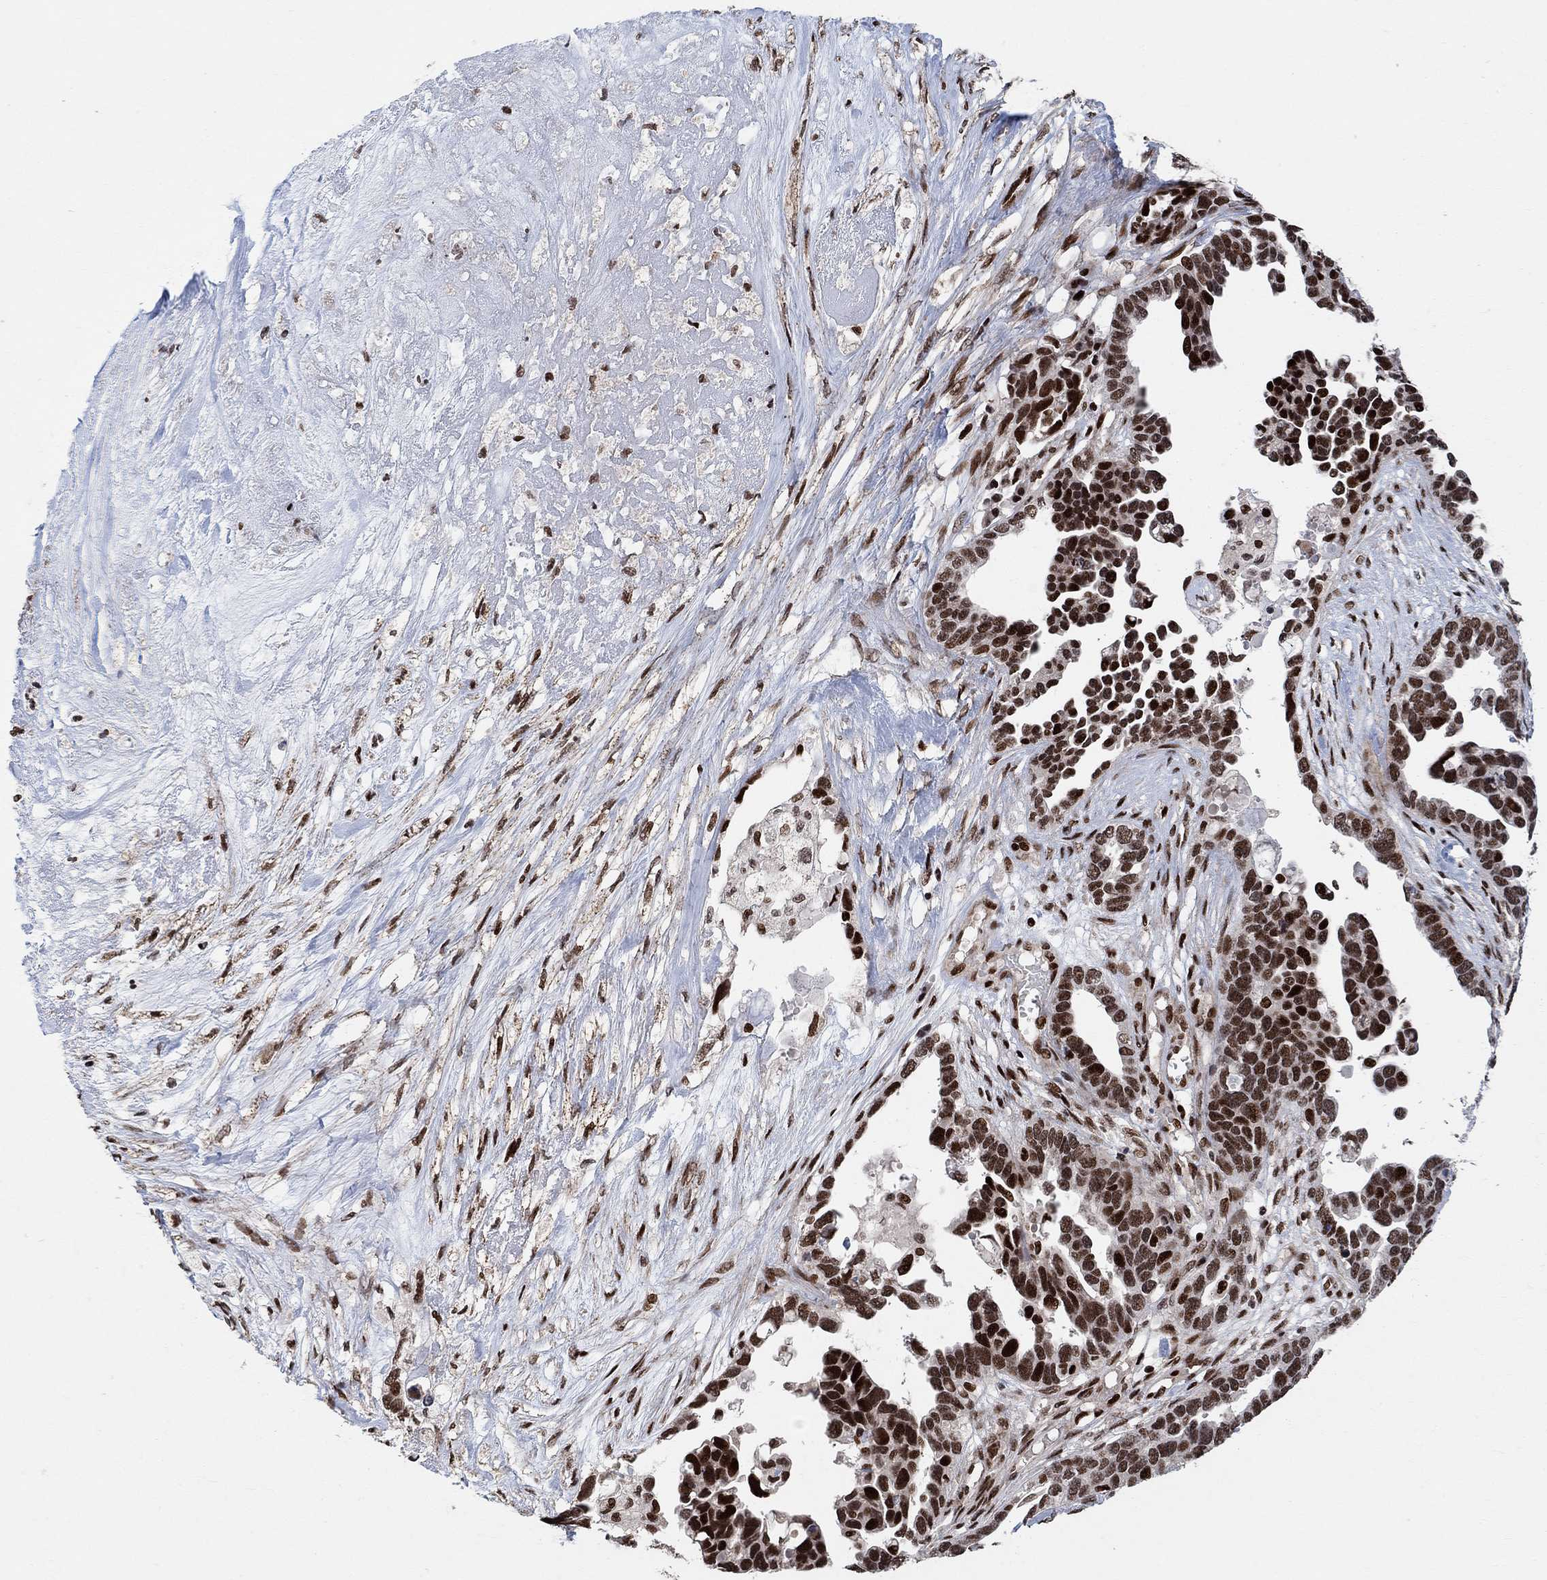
{"staining": {"intensity": "strong", "quantity": ">75%", "location": "nuclear"}, "tissue": "ovarian cancer", "cell_type": "Tumor cells", "image_type": "cancer", "snomed": [{"axis": "morphology", "description": "Cystadenocarcinoma, serous, NOS"}, {"axis": "topography", "description": "Ovary"}], "caption": "Immunohistochemistry (IHC) photomicrograph of neoplastic tissue: ovarian cancer stained using immunohistochemistry displays high levels of strong protein expression localized specifically in the nuclear of tumor cells, appearing as a nuclear brown color.", "gene": "E4F1", "patient": {"sex": "female", "age": 54}}